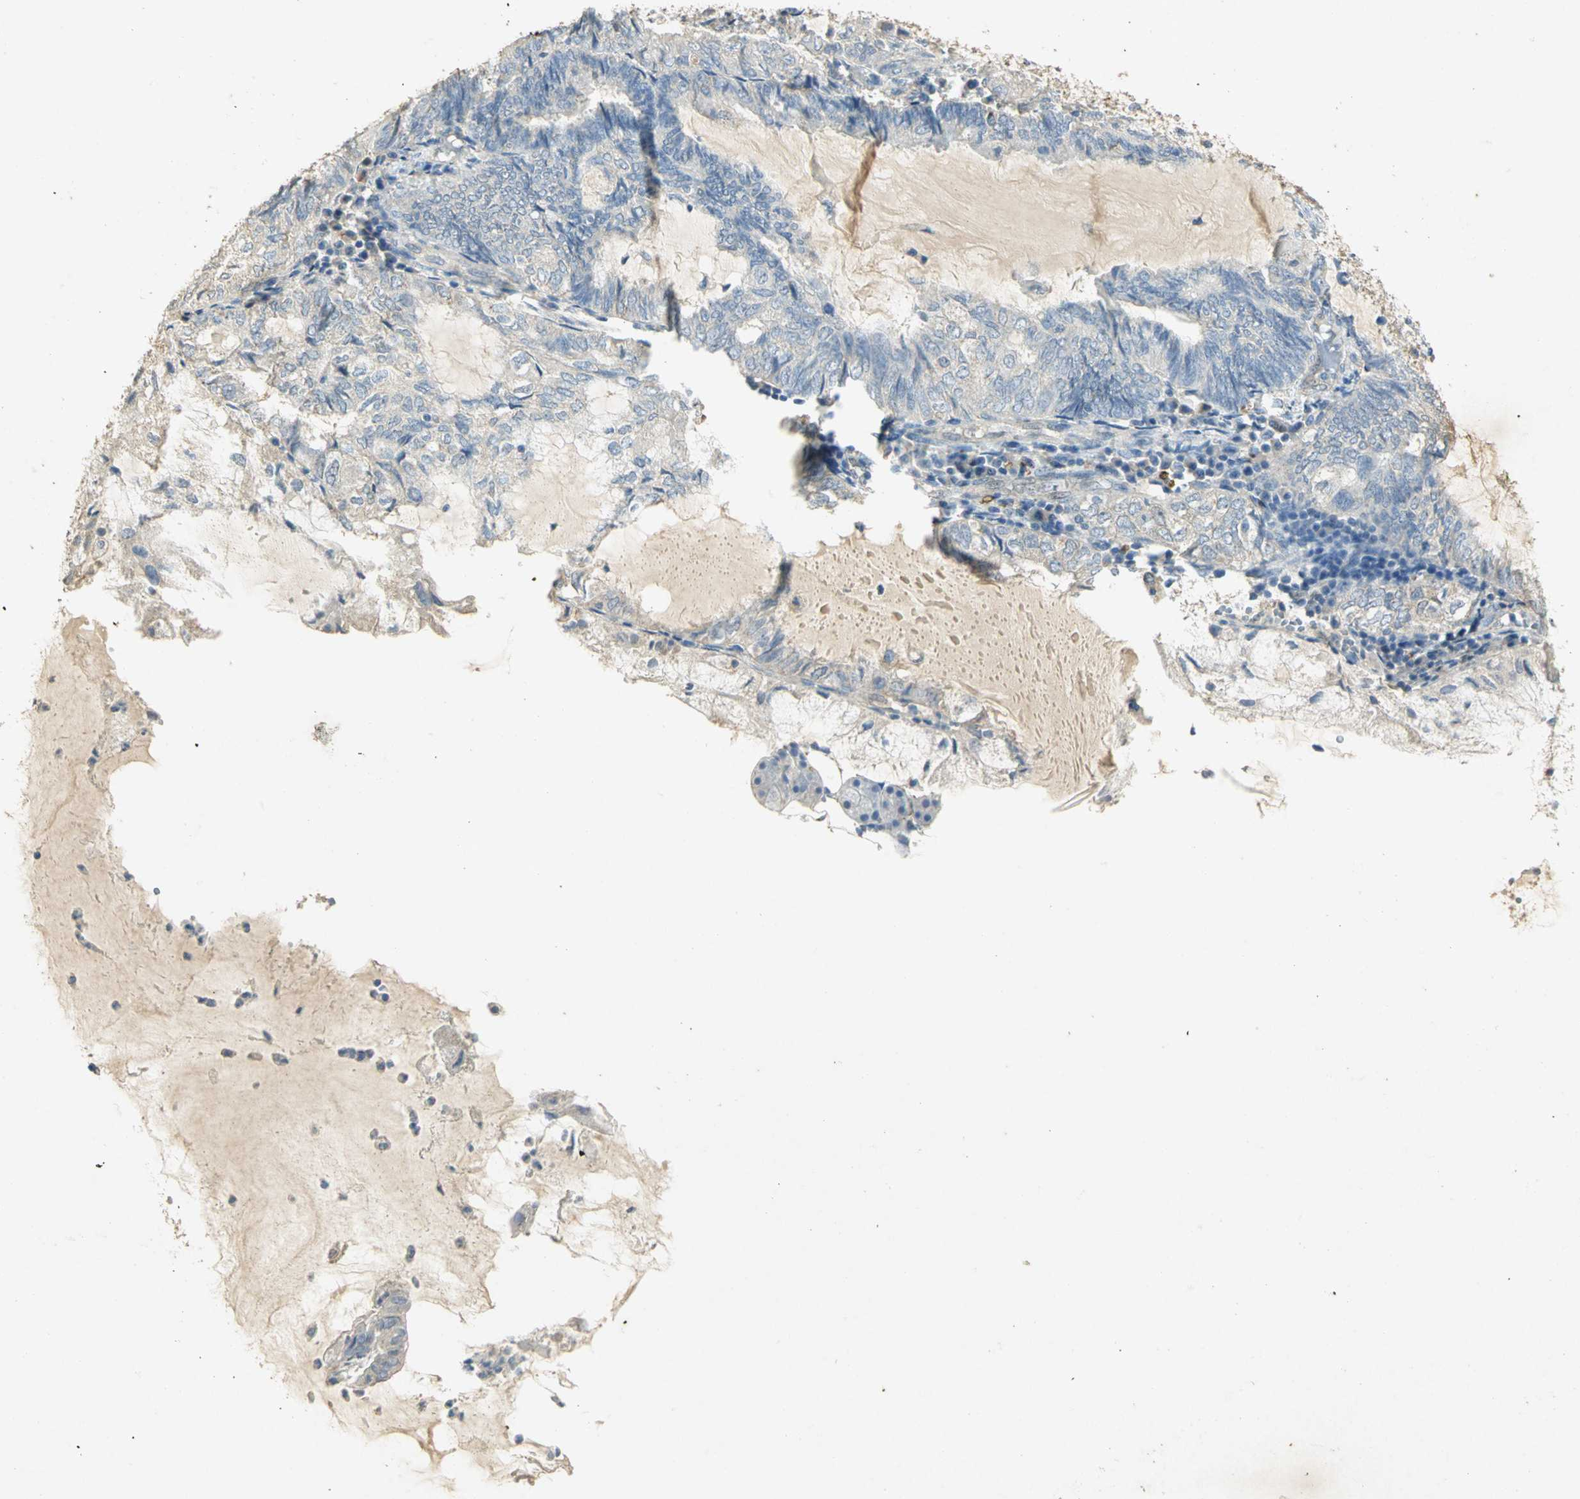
{"staining": {"intensity": "negative", "quantity": "none", "location": "none"}, "tissue": "endometrial cancer", "cell_type": "Tumor cells", "image_type": "cancer", "snomed": [{"axis": "morphology", "description": "Adenocarcinoma, NOS"}, {"axis": "topography", "description": "Endometrium"}], "caption": "High power microscopy histopathology image of an immunohistochemistry (IHC) micrograph of endometrial cancer, revealing no significant staining in tumor cells.", "gene": "ASB9", "patient": {"sex": "female", "age": 81}}